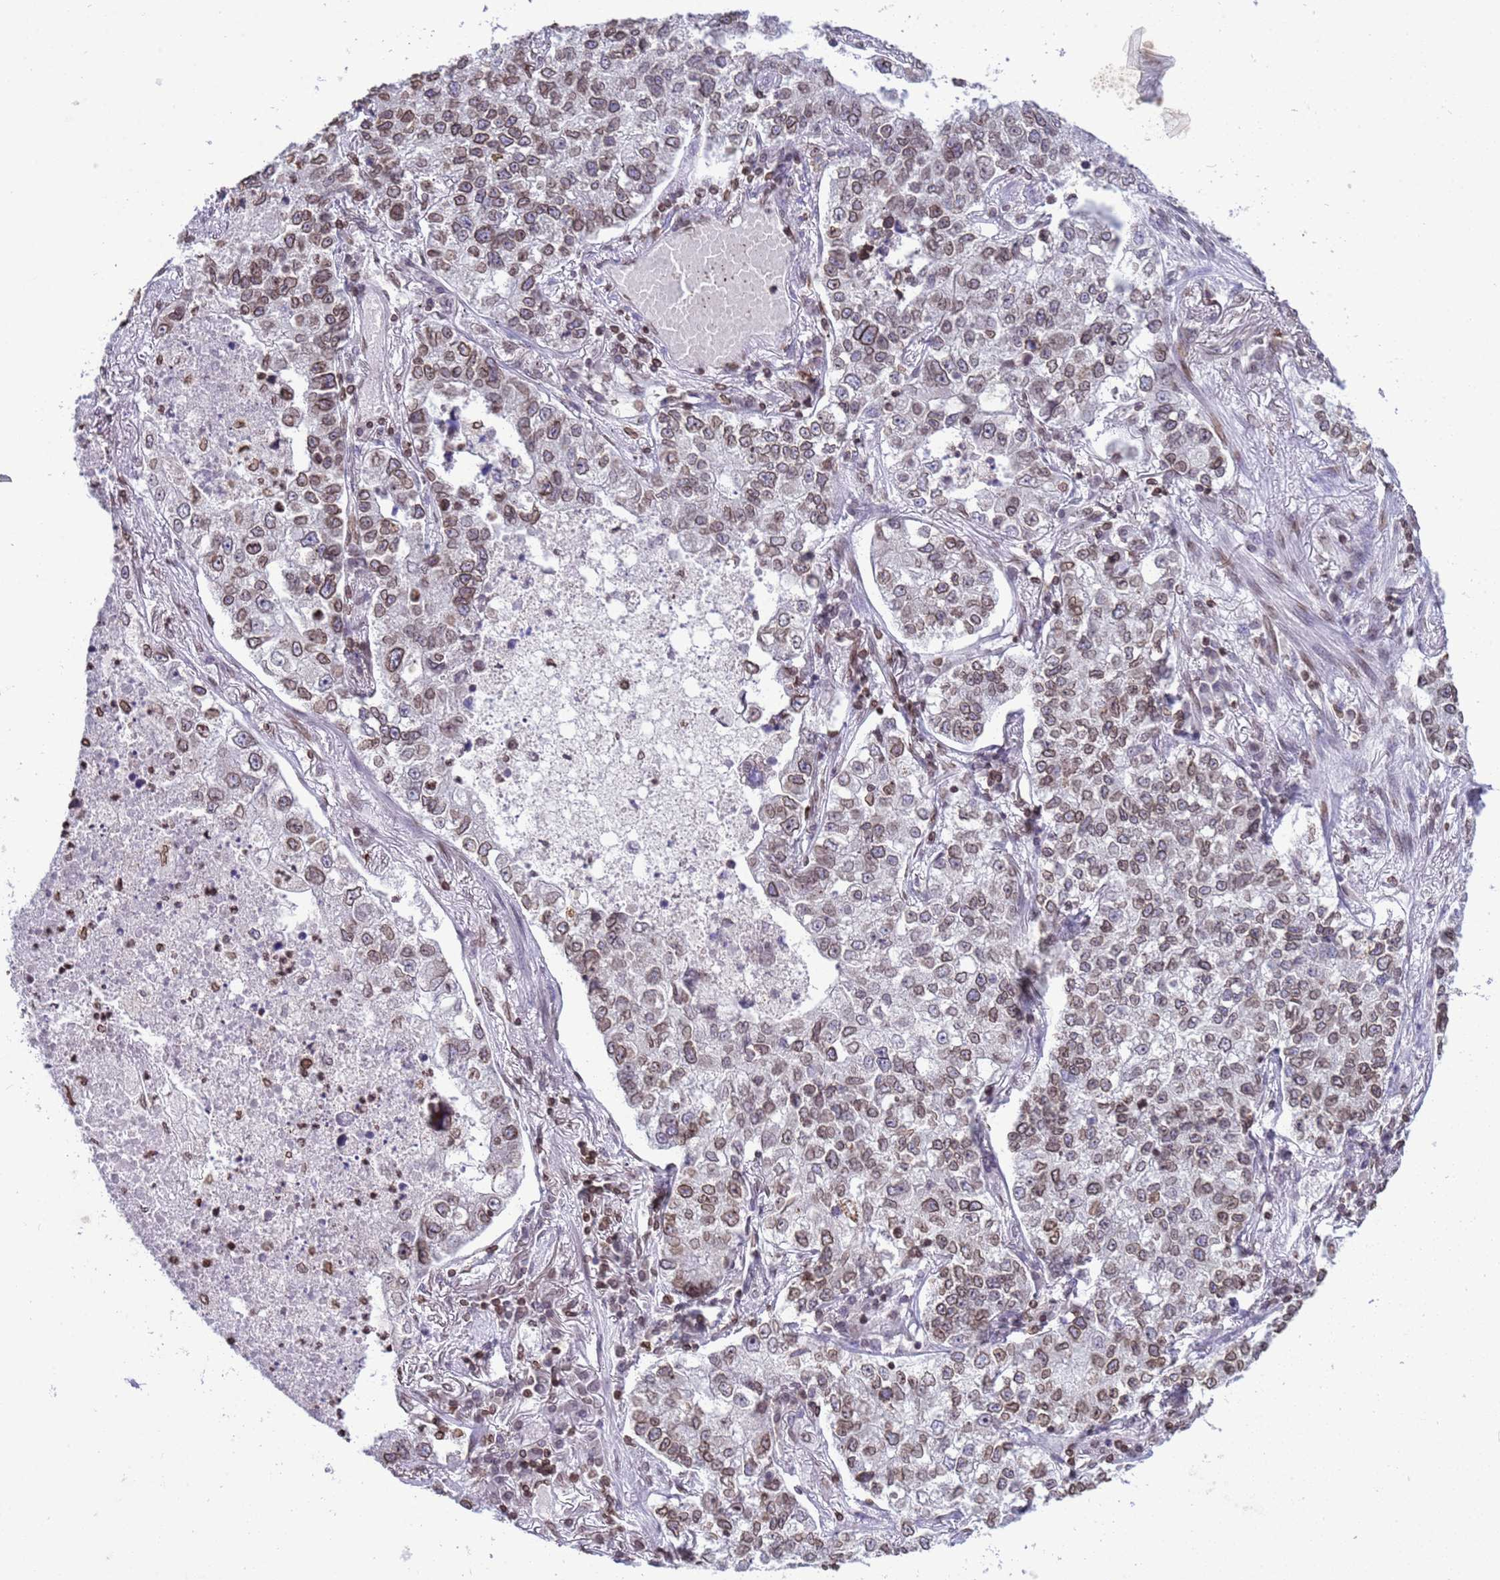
{"staining": {"intensity": "moderate", "quantity": ">75%", "location": "cytoplasmic/membranous,nuclear"}, "tissue": "lung cancer", "cell_type": "Tumor cells", "image_type": "cancer", "snomed": [{"axis": "morphology", "description": "Adenocarcinoma, NOS"}, {"axis": "topography", "description": "Lung"}], "caption": "An image of human lung adenocarcinoma stained for a protein displays moderate cytoplasmic/membranous and nuclear brown staining in tumor cells.", "gene": "DHX37", "patient": {"sex": "male", "age": 49}}